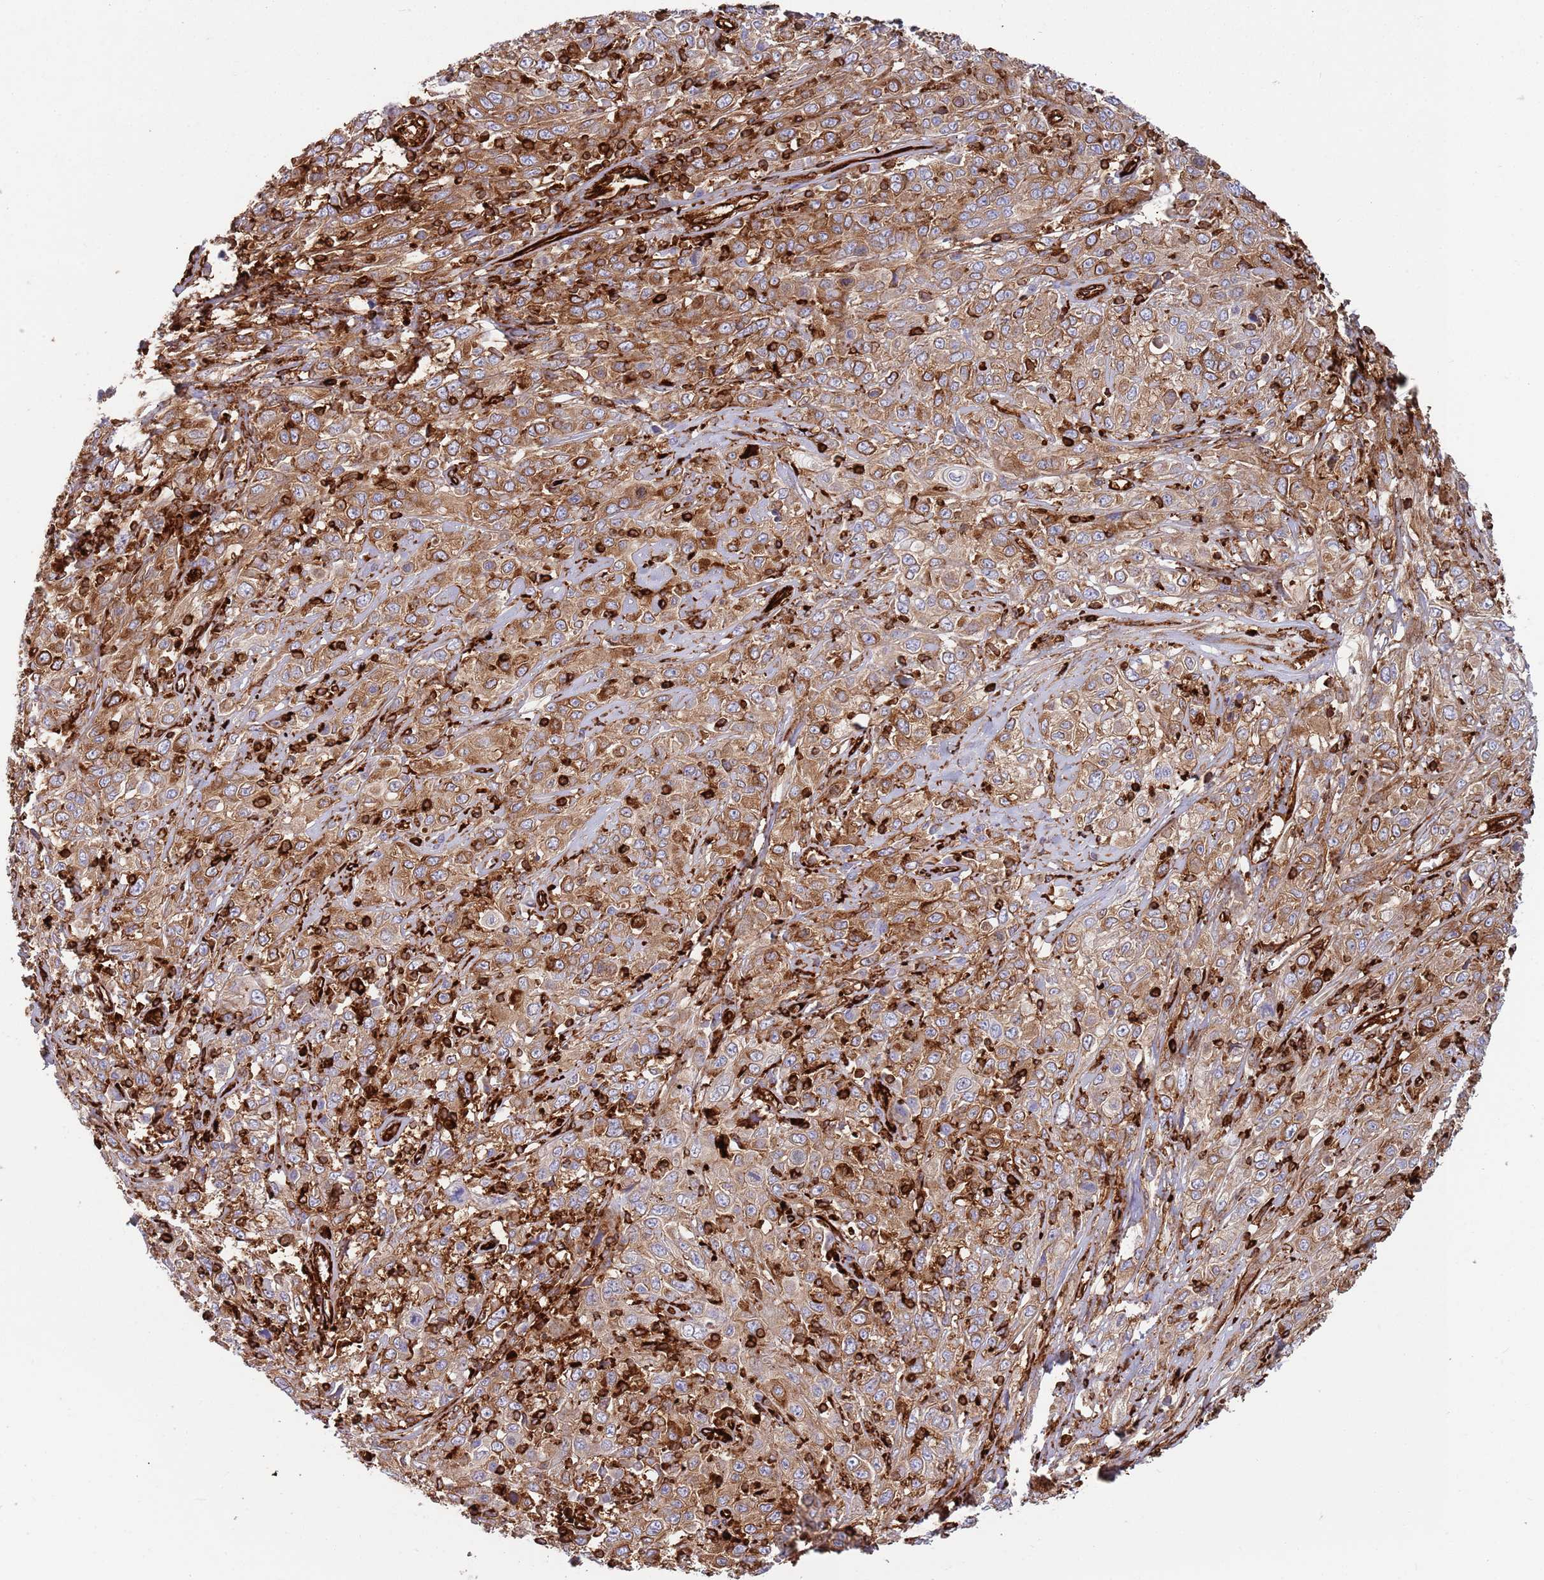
{"staining": {"intensity": "moderate", "quantity": ">75%", "location": "cytoplasmic/membranous"}, "tissue": "cervical cancer", "cell_type": "Tumor cells", "image_type": "cancer", "snomed": [{"axis": "morphology", "description": "Squamous cell carcinoma, NOS"}, {"axis": "topography", "description": "Cervix"}], "caption": "Human cervical cancer stained with a brown dye displays moderate cytoplasmic/membranous positive positivity in about >75% of tumor cells.", "gene": "KBTBD7", "patient": {"sex": "female", "age": 46}}